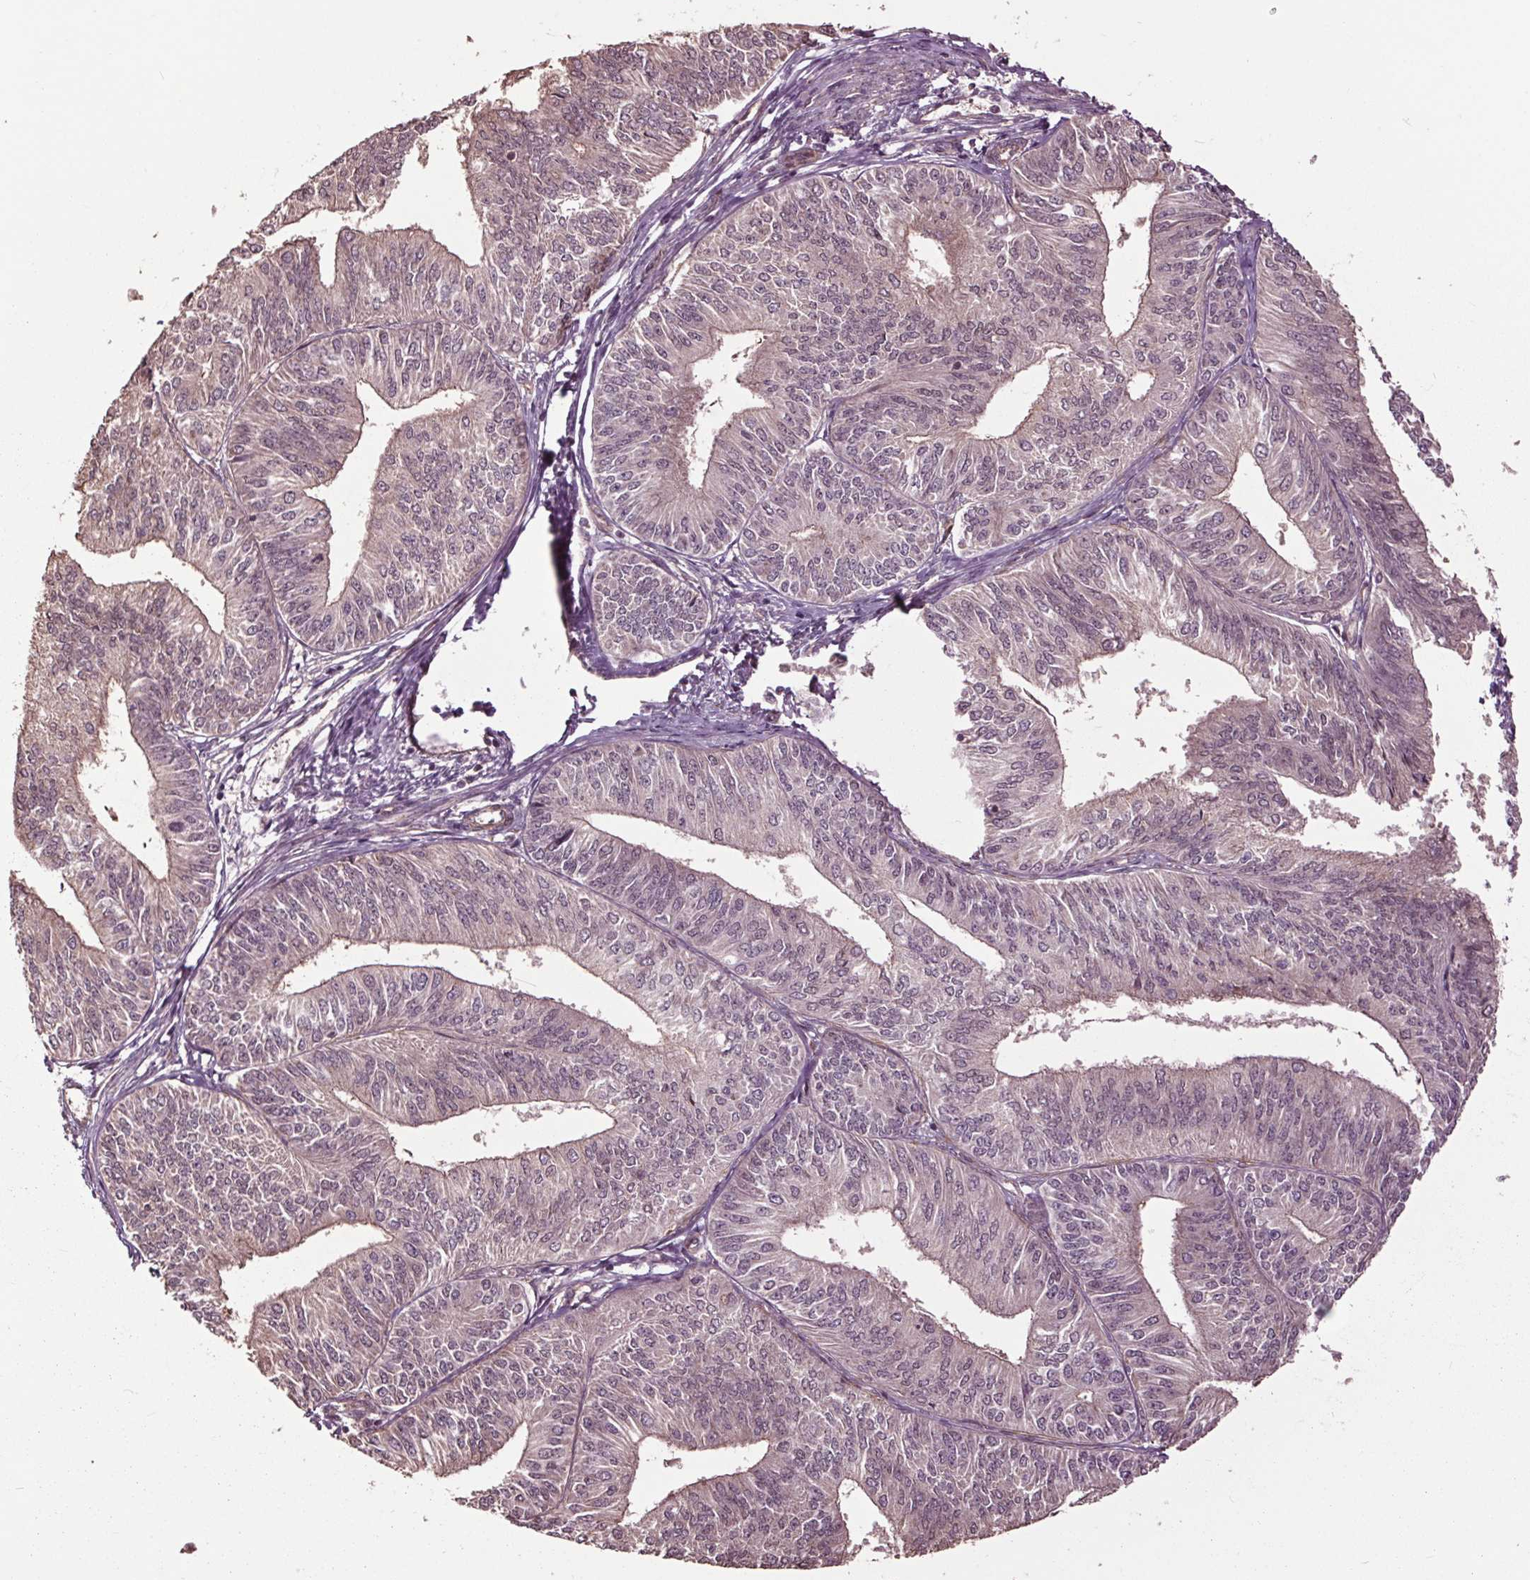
{"staining": {"intensity": "negative", "quantity": "none", "location": "none"}, "tissue": "endometrial cancer", "cell_type": "Tumor cells", "image_type": "cancer", "snomed": [{"axis": "morphology", "description": "Adenocarcinoma, NOS"}, {"axis": "topography", "description": "Endometrium"}], "caption": "Immunohistochemistry of human adenocarcinoma (endometrial) displays no positivity in tumor cells. (DAB IHC with hematoxylin counter stain).", "gene": "CEP95", "patient": {"sex": "female", "age": 58}}